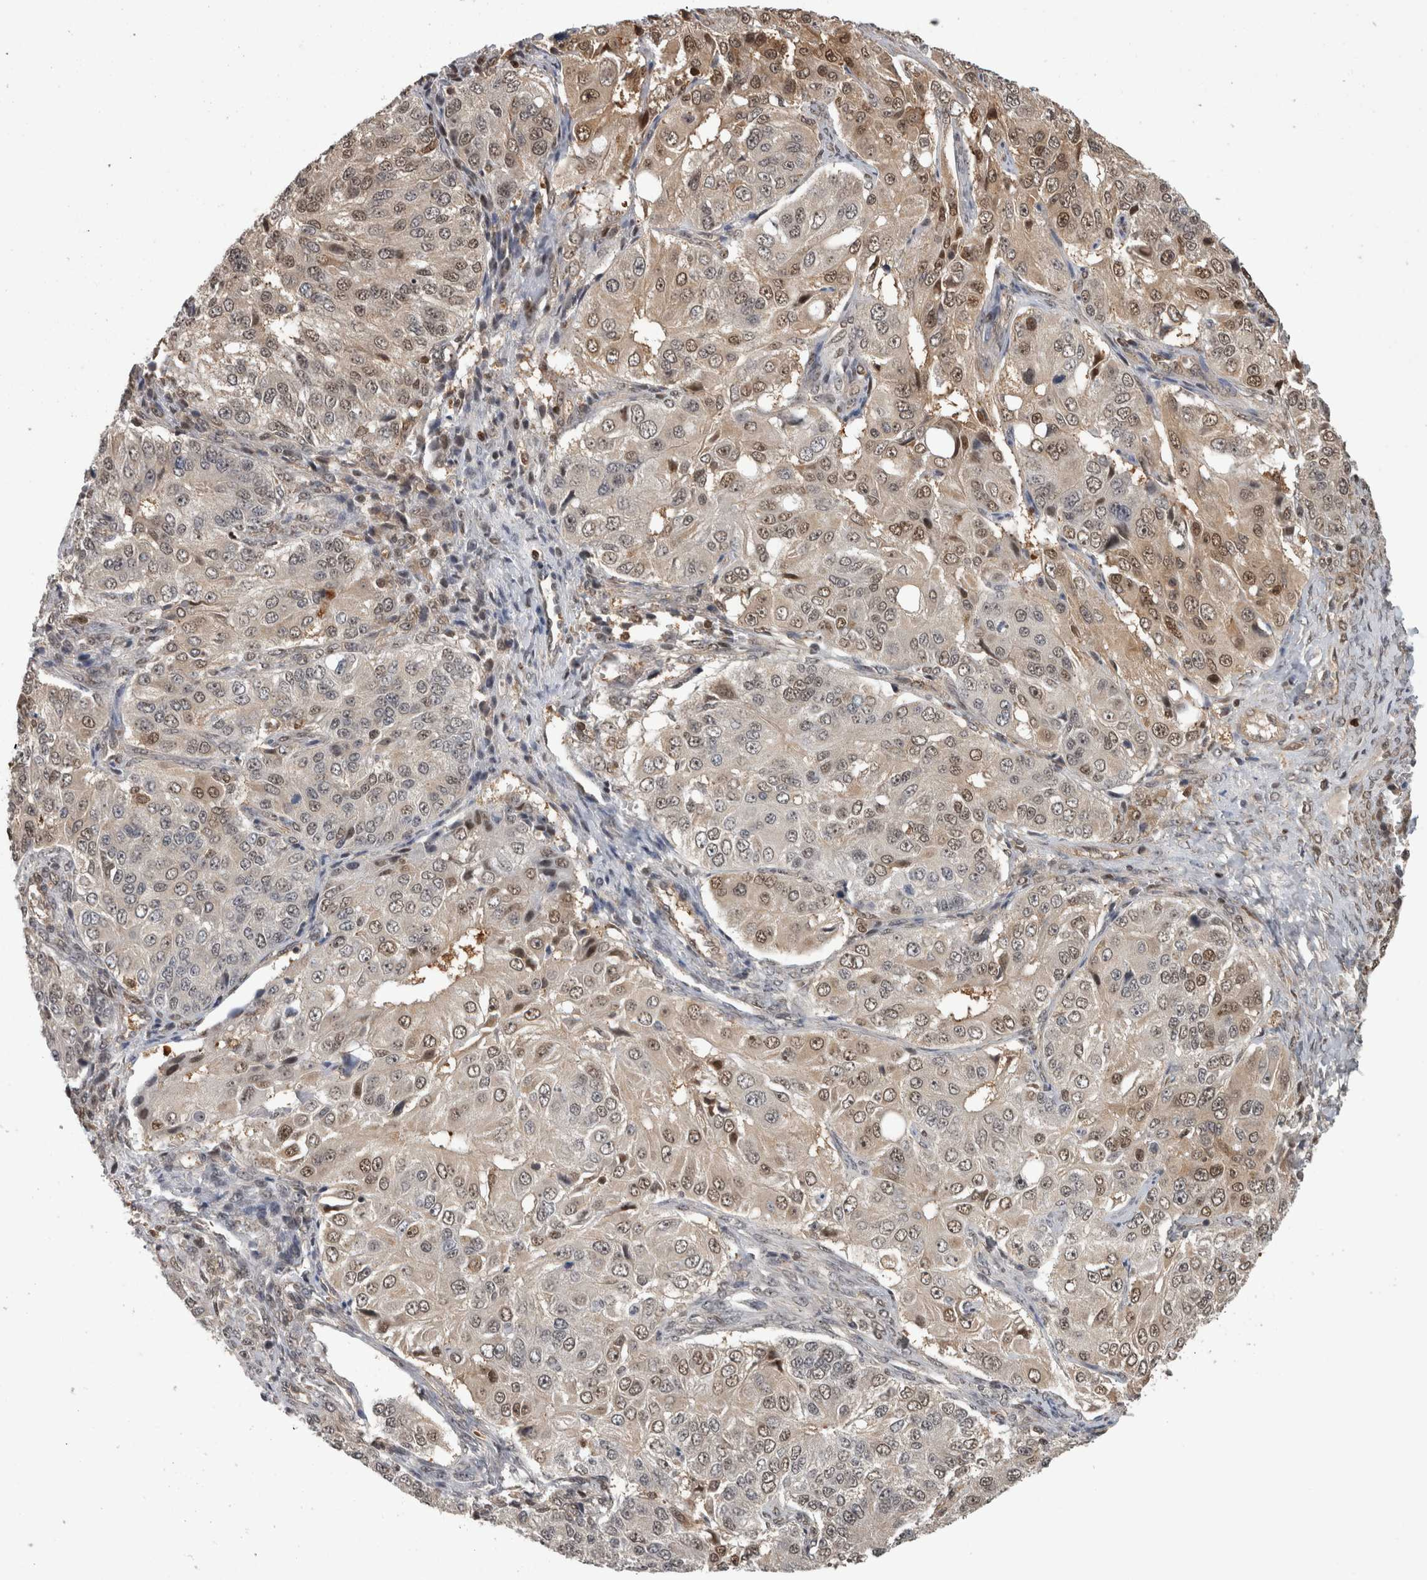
{"staining": {"intensity": "weak", "quantity": ">75%", "location": "cytoplasmic/membranous,nuclear"}, "tissue": "ovarian cancer", "cell_type": "Tumor cells", "image_type": "cancer", "snomed": [{"axis": "morphology", "description": "Carcinoma, endometroid"}, {"axis": "topography", "description": "Ovary"}], "caption": "Protein expression analysis of human ovarian endometroid carcinoma reveals weak cytoplasmic/membranous and nuclear expression in approximately >75% of tumor cells.", "gene": "TDRD7", "patient": {"sex": "female", "age": 51}}